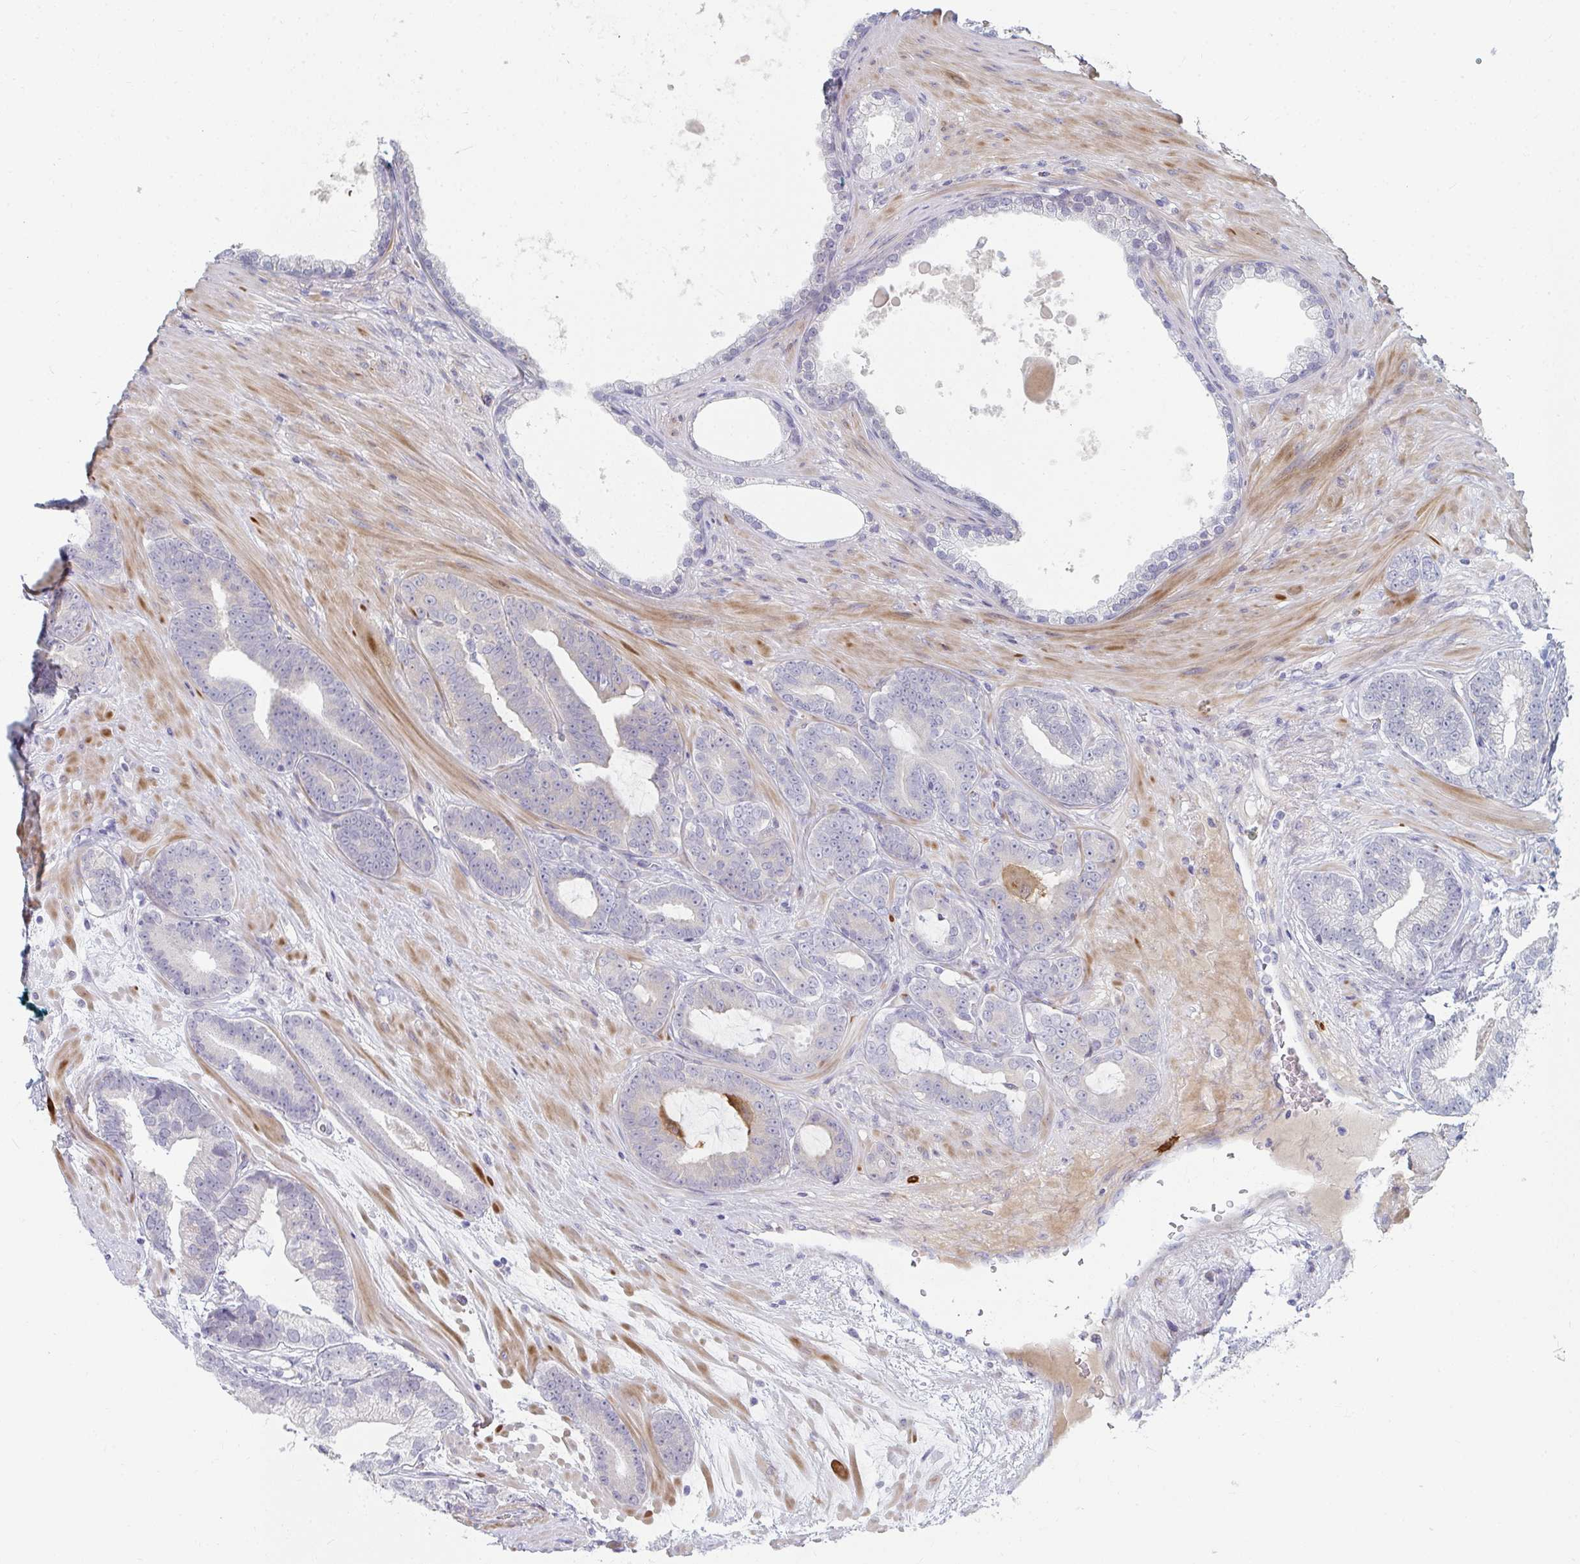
{"staining": {"intensity": "negative", "quantity": "none", "location": "none"}, "tissue": "prostate cancer", "cell_type": "Tumor cells", "image_type": "cancer", "snomed": [{"axis": "morphology", "description": "Adenocarcinoma, Low grade"}, {"axis": "topography", "description": "Prostate"}], "caption": "A histopathology image of prostate adenocarcinoma (low-grade) stained for a protein demonstrates no brown staining in tumor cells.", "gene": "PSMG1", "patient": {"sex": "male", "age": 61}}